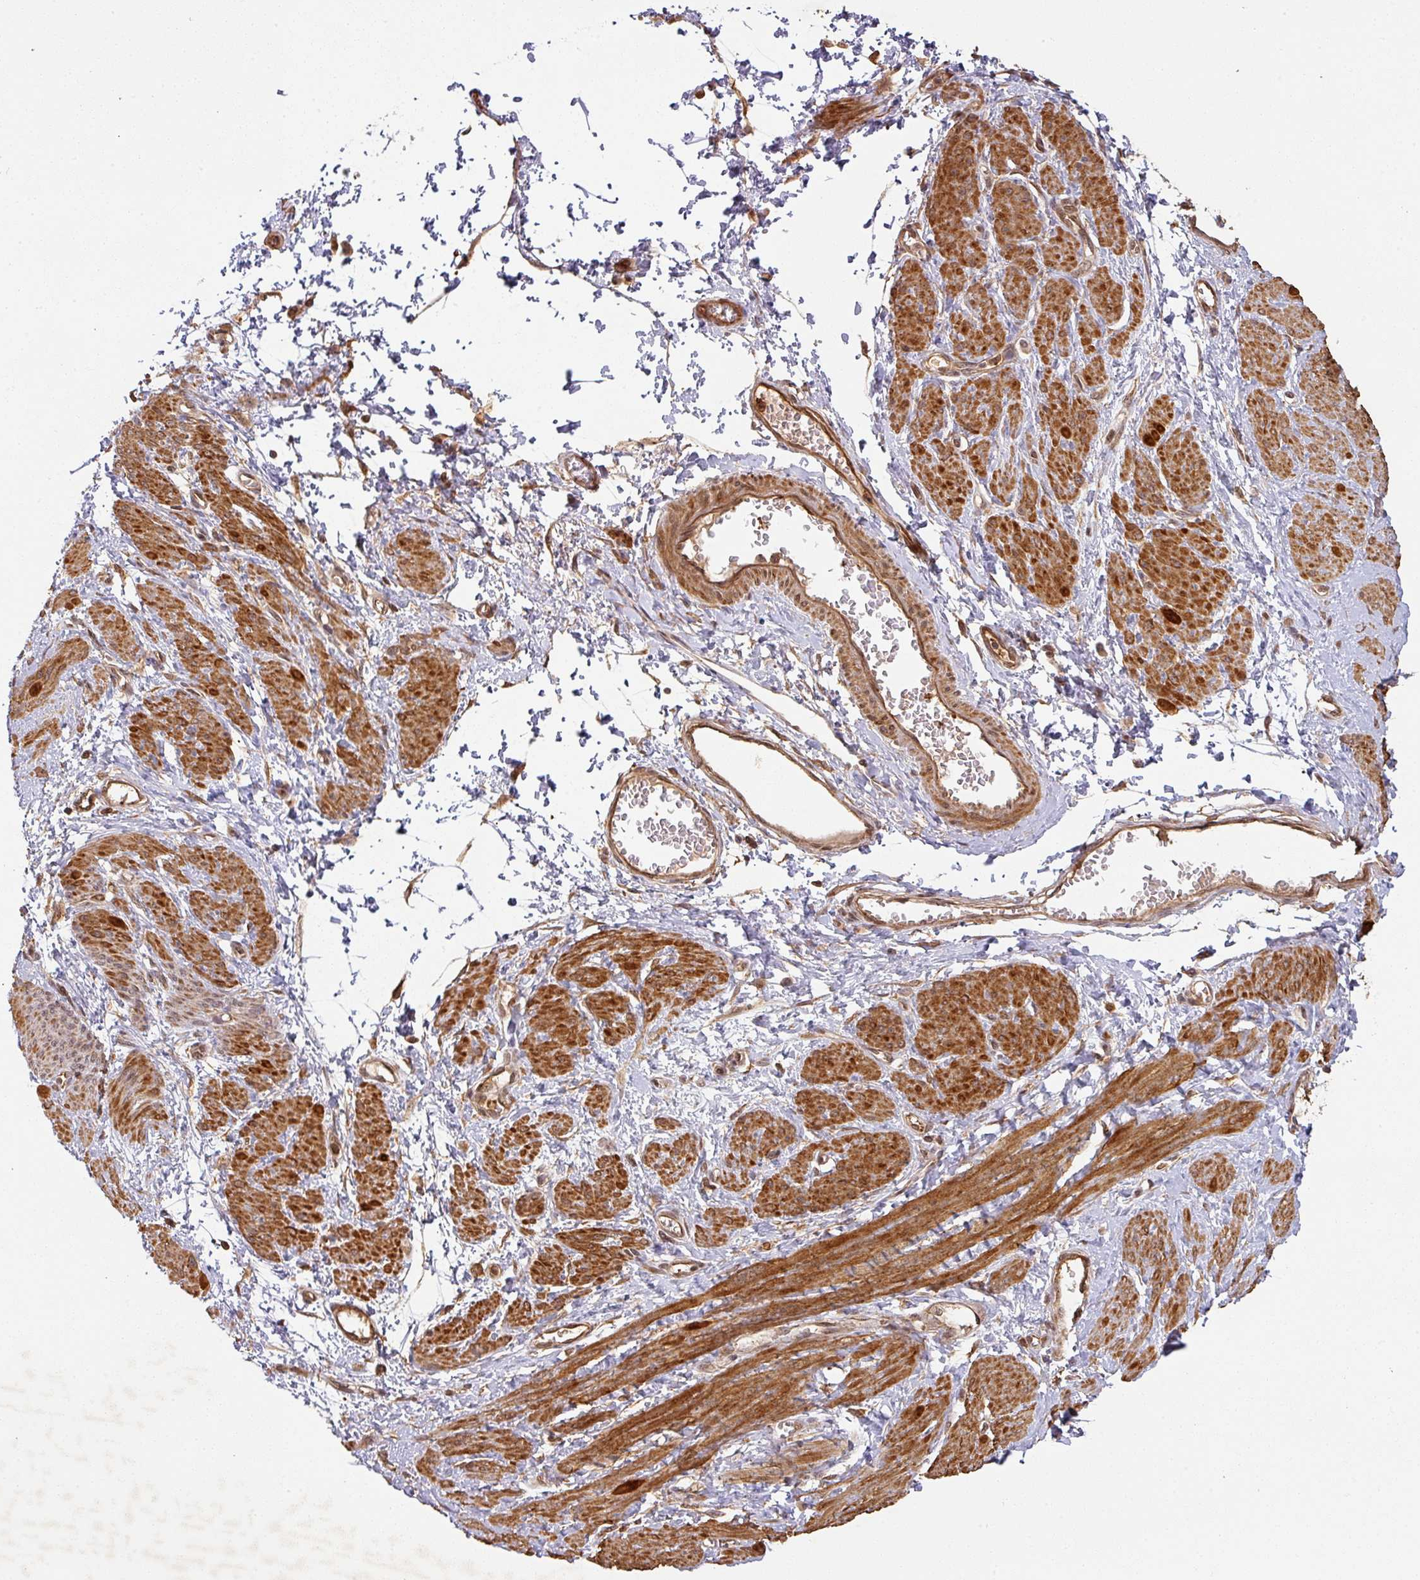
{"staining": {"intensity": "strong", "quantity": ">75%", "location": "cytoplasmic/membranous"}, "tissue": "smooth muscle", "cell_type": "Smooth muscle cells", "image_type": "normal", "snomed": [{"axis": "morphology", "description": "Normal tissue, NOS"}, {"axis": "topography", "description": "Smooth muscle"}, {"axis": "topography", "description": "Uterus"}], "caption": "Immunohistochemistry (DAB (3,3'-diaminobenzidine)) staining of unremarkable smooth muscle demonstrates strong cytoplasmic/membranous protein staining in about >75% of smooth muscle cells. (Brightfield microscopy of DAB IHC at high magnification).", "gene": "ZNF322", "patient": {"sex": "female", "age": 39}}